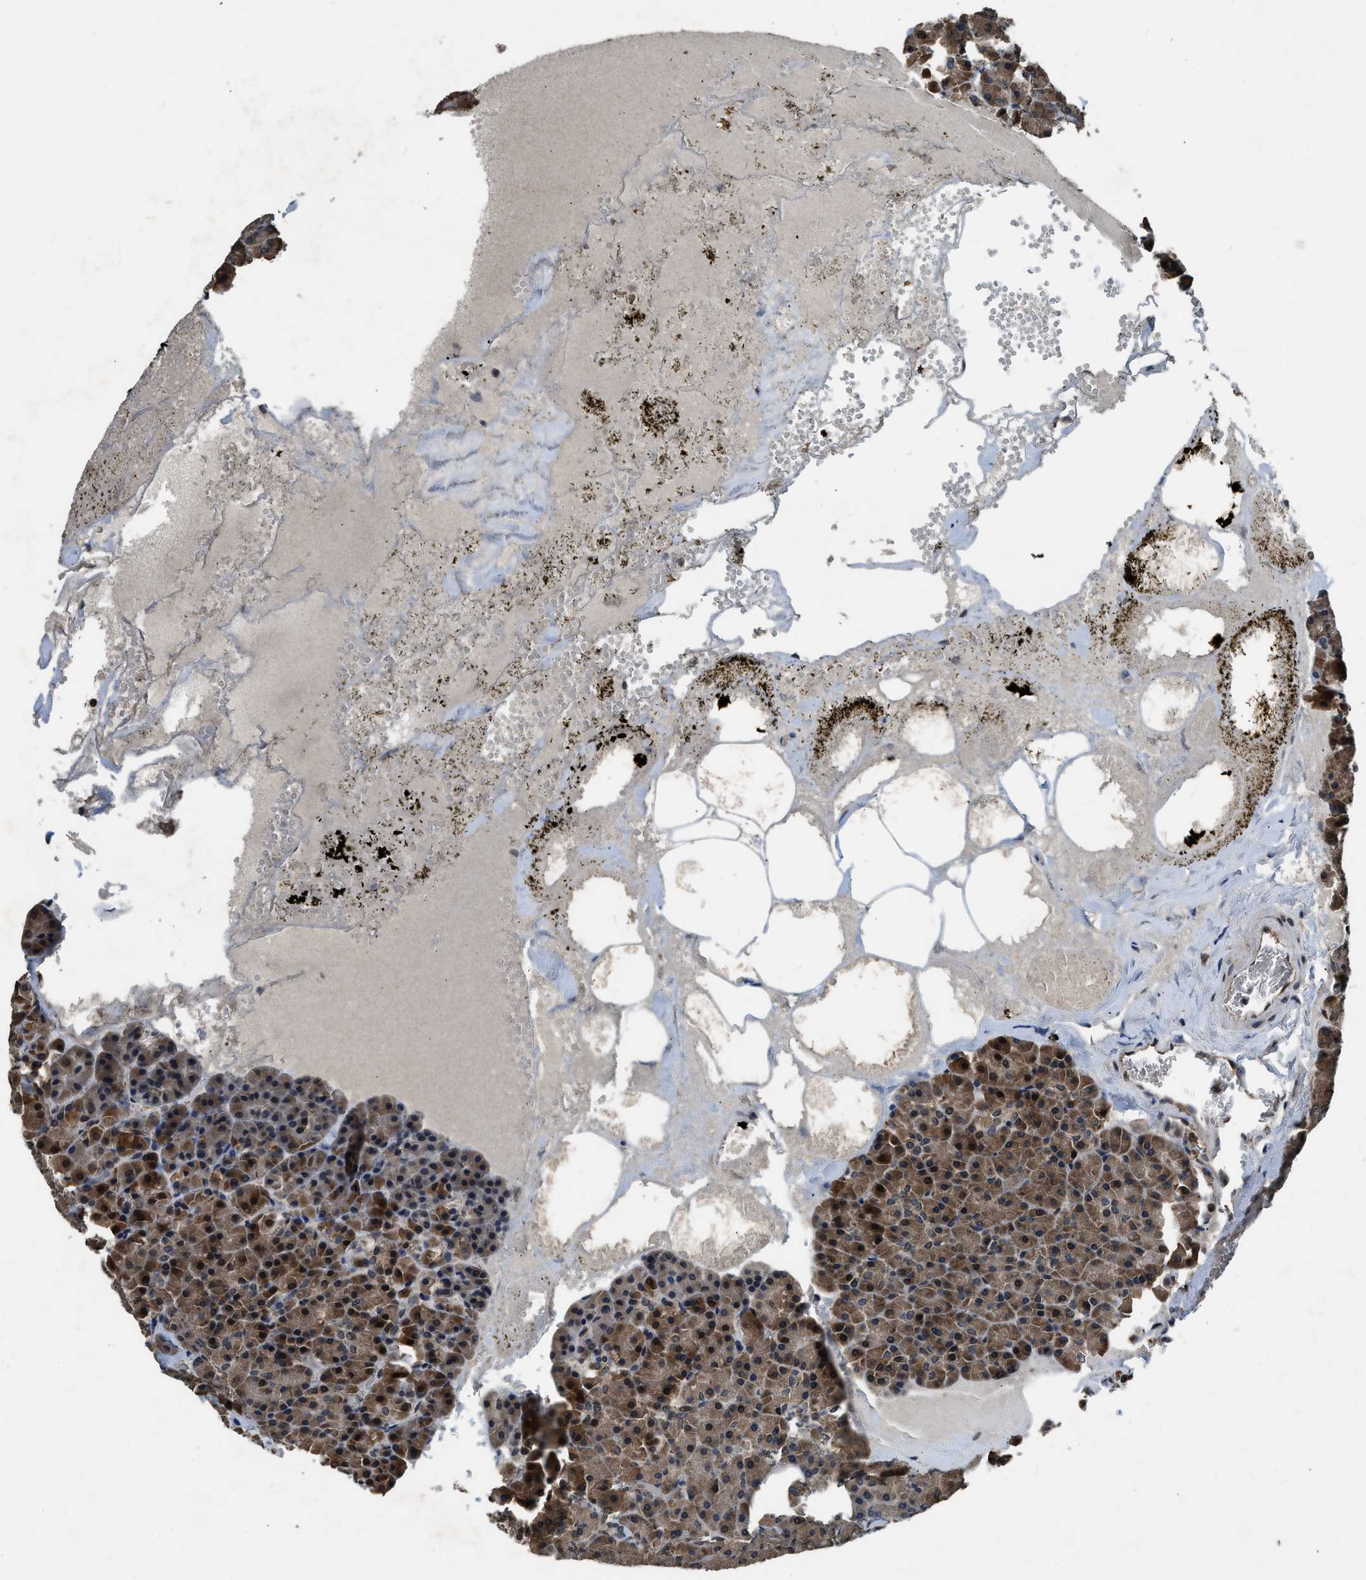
{"staining": {"intensity": "moderate", "quantity": ">75%", "location": "cytoplasmic/membranous"}, "tissue": "pancreas", "cell_type": "Exocrine glandular cells", "image_type": "normal", "snomed": [{"axis": "morphology", "description": "Normal tissue, NOS"}, {"axis": "morphology", "description": "Carcinoid, malignant, NOS"}, {"axis": "topography", "description": "Pancreas"}], "caption": "Normal pancreas displays moderate cytoplasmic/membranous positivity in about >75% of exocrine glandular cells.", "gene": "RPS6KB1", "patient": {"sex": "female", "age": 35}}